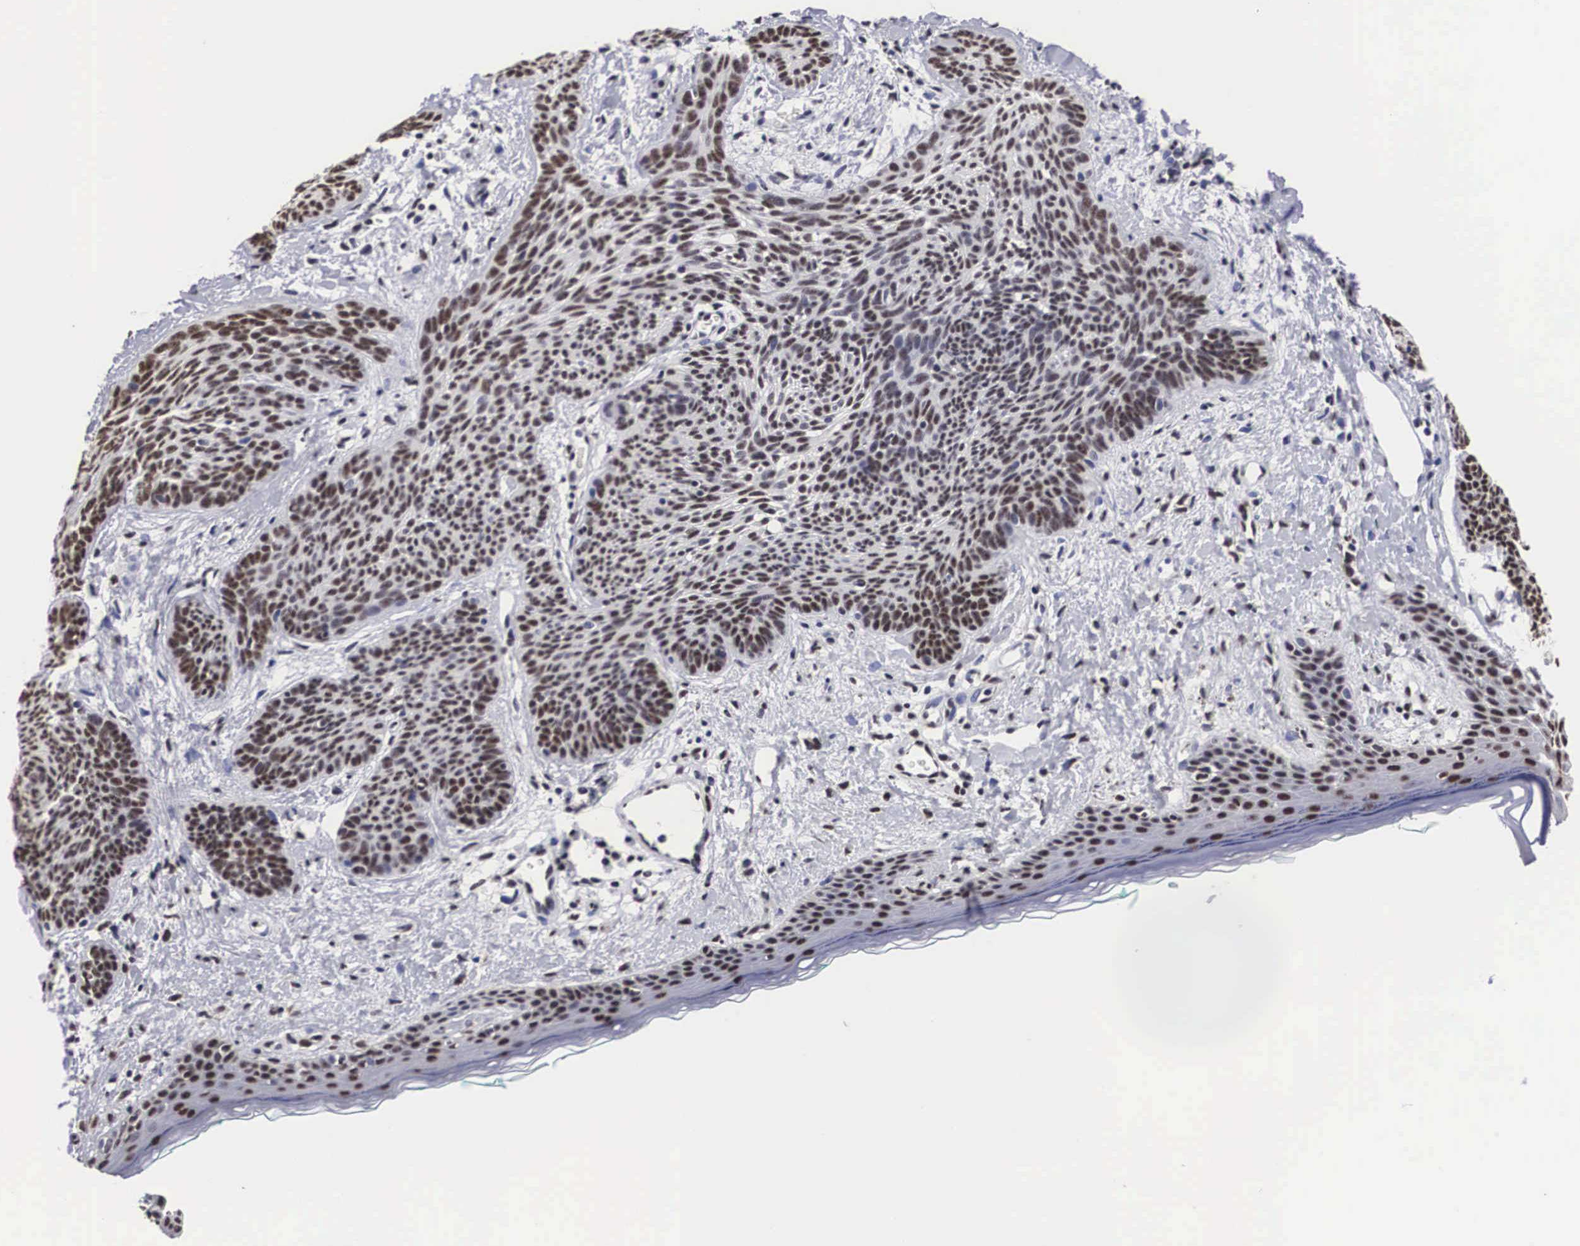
{"staining": {"intensity": "moderate", "quantity": ">75%", "location": "nuclear"}, "tissue": "skin cancer", "cell_type": "Tumor cells", "image_type": "cancer", "snomed": [{"axis": "morphology", "description": "Basal cell carcinoma"}, {"axis": "topography", "description": "Skin"}], "caption": "Human basal cell carcinoma (skin) stained with a brown dye reveals moderate nuclear positive positivity in about >75% of tumor cells.", "gene": "ACIN1", "patient": {"sex": "female", "age": 81}}